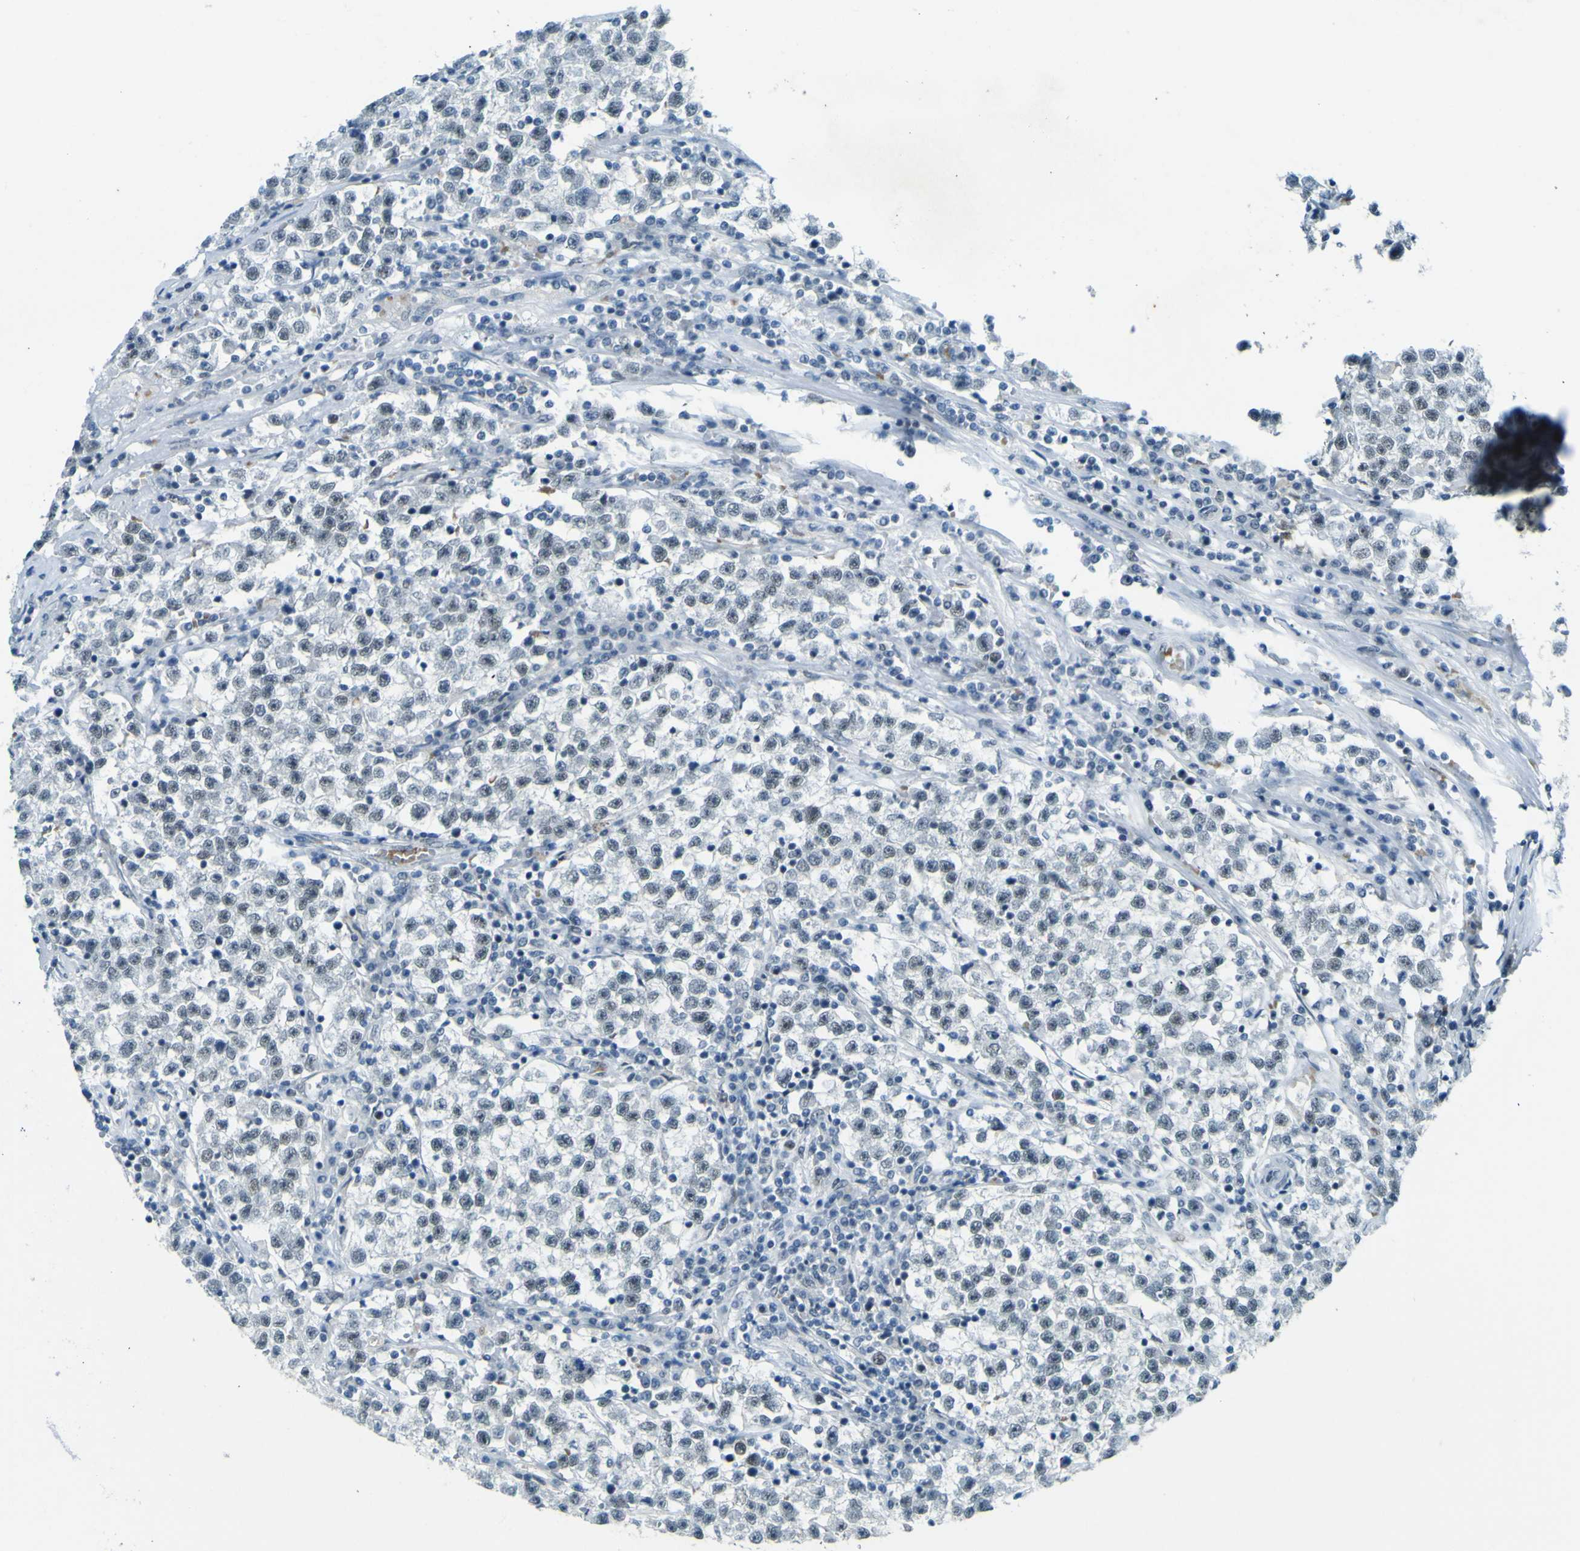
{"staining": {"intensity": "weak", "quantity": "<25%", "location": "nuclear"}, "tissue": "testis cancer", "cell_type": "Tumor cells", "image_type": "cancer", "snomed": [{"axis": "morphology", "description": "Seminoma, NOS"}, {"axis": "topography", "description": "Testis"}], "caption": "Tumor cells show no significant staining in testis cancer. Brightfield microscopy of immunohistochemistry (IHC) stained with DAB (brown) and hematoxylin (blue), captured at high magnification.", "gene": "CEBPG", "patient": {"sex": "male", "age": 22}}